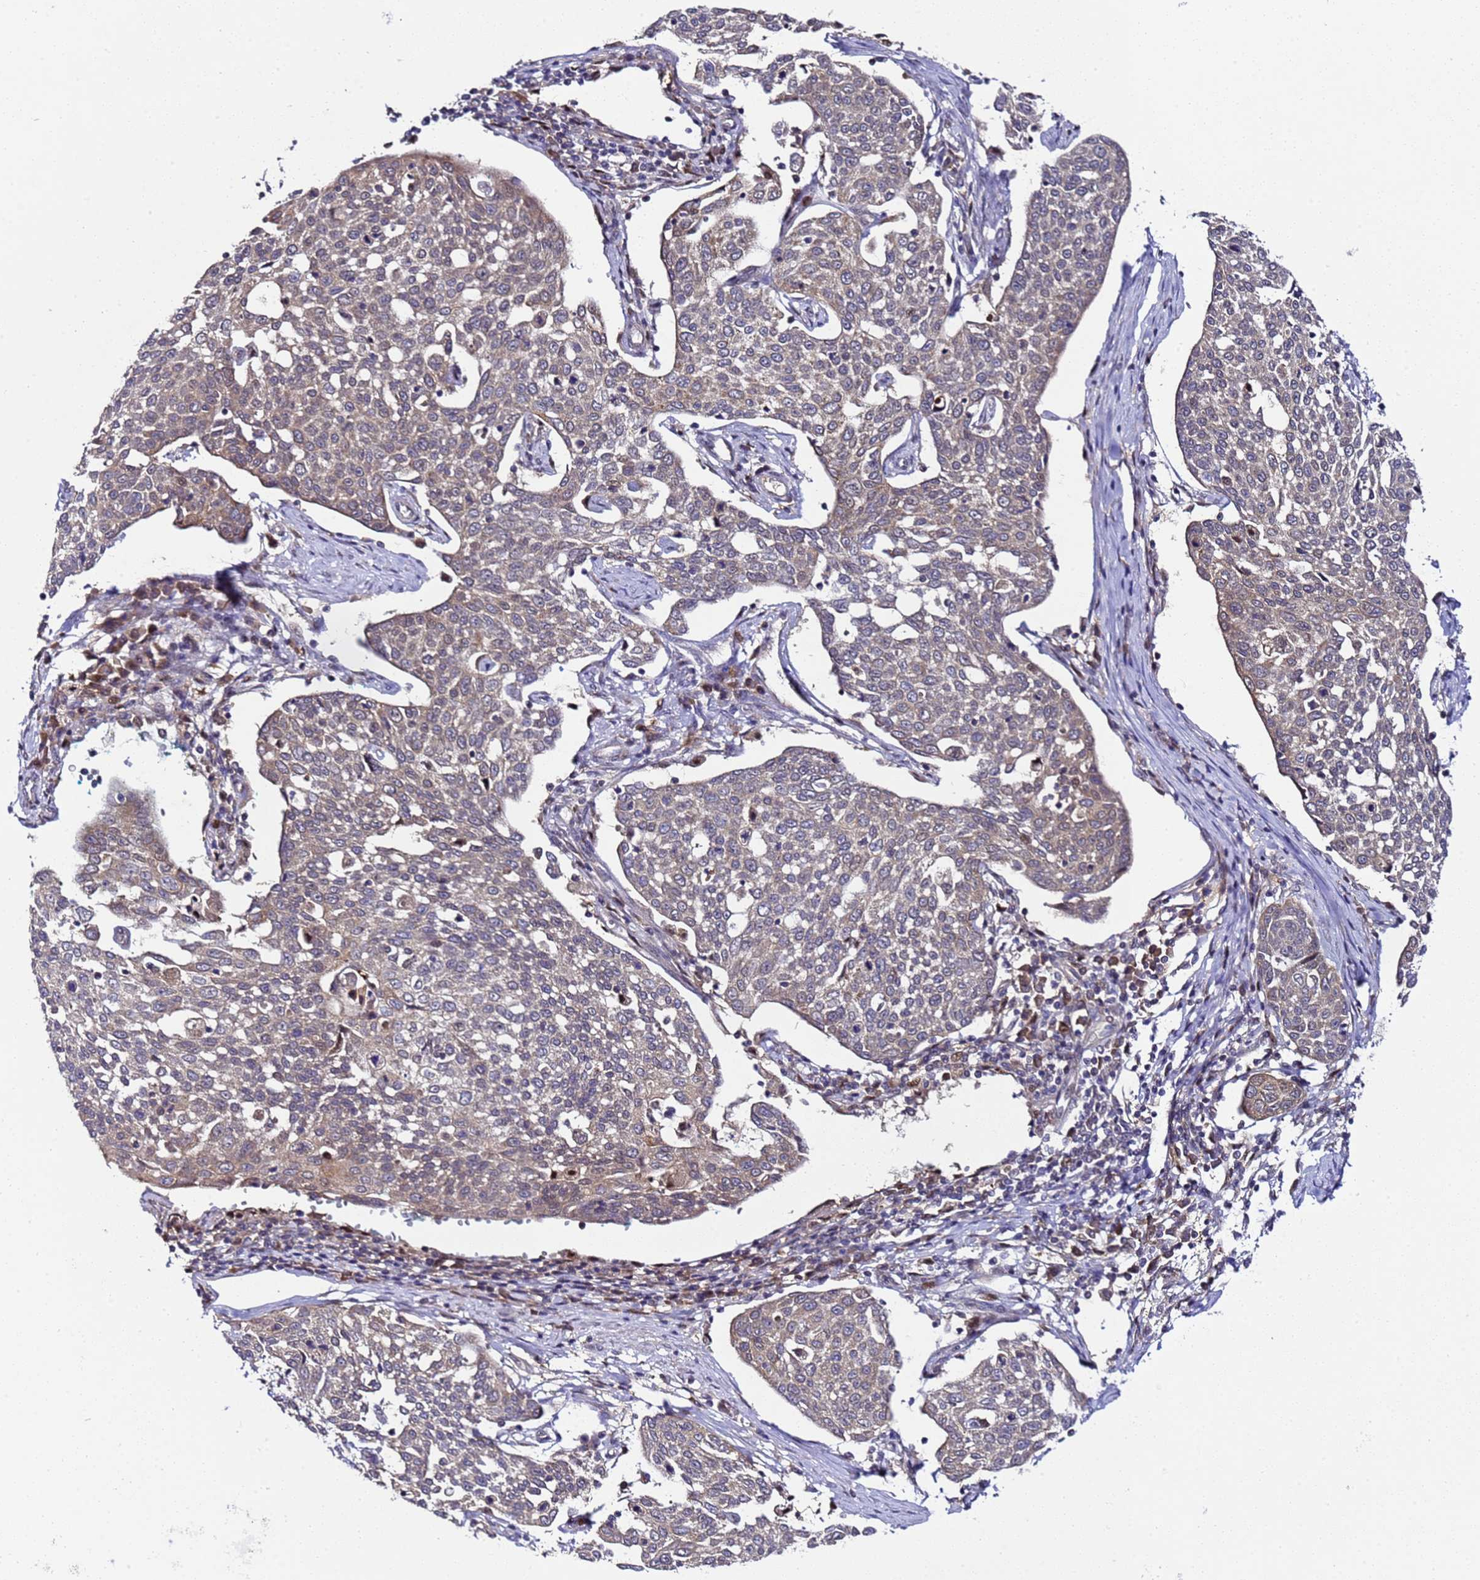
{"staining": {"intensity": "weak", "quantity": "<25%", "location": "cytoplasmic/membranous"}, "tissue": "cervical cancer", "cell_type": "Tumor cells", "image_type": "cancer", "snomed": [{"axis": "morphology", "description": "Squamous cell carcinoma, NOS"}, {"axis": "topography", "description": "Cervix"}], "caption": "Tumor cells are negative for brown protein staining in squamous cell carcinoma (cervical). The staining is performed using DAB (3,3'-diaminobenzidine) brown chromogen with nuclei counter-stained in using hematoxylin.", "gene": "ALG3", "patient": {"sex": "female", "age": 34}}